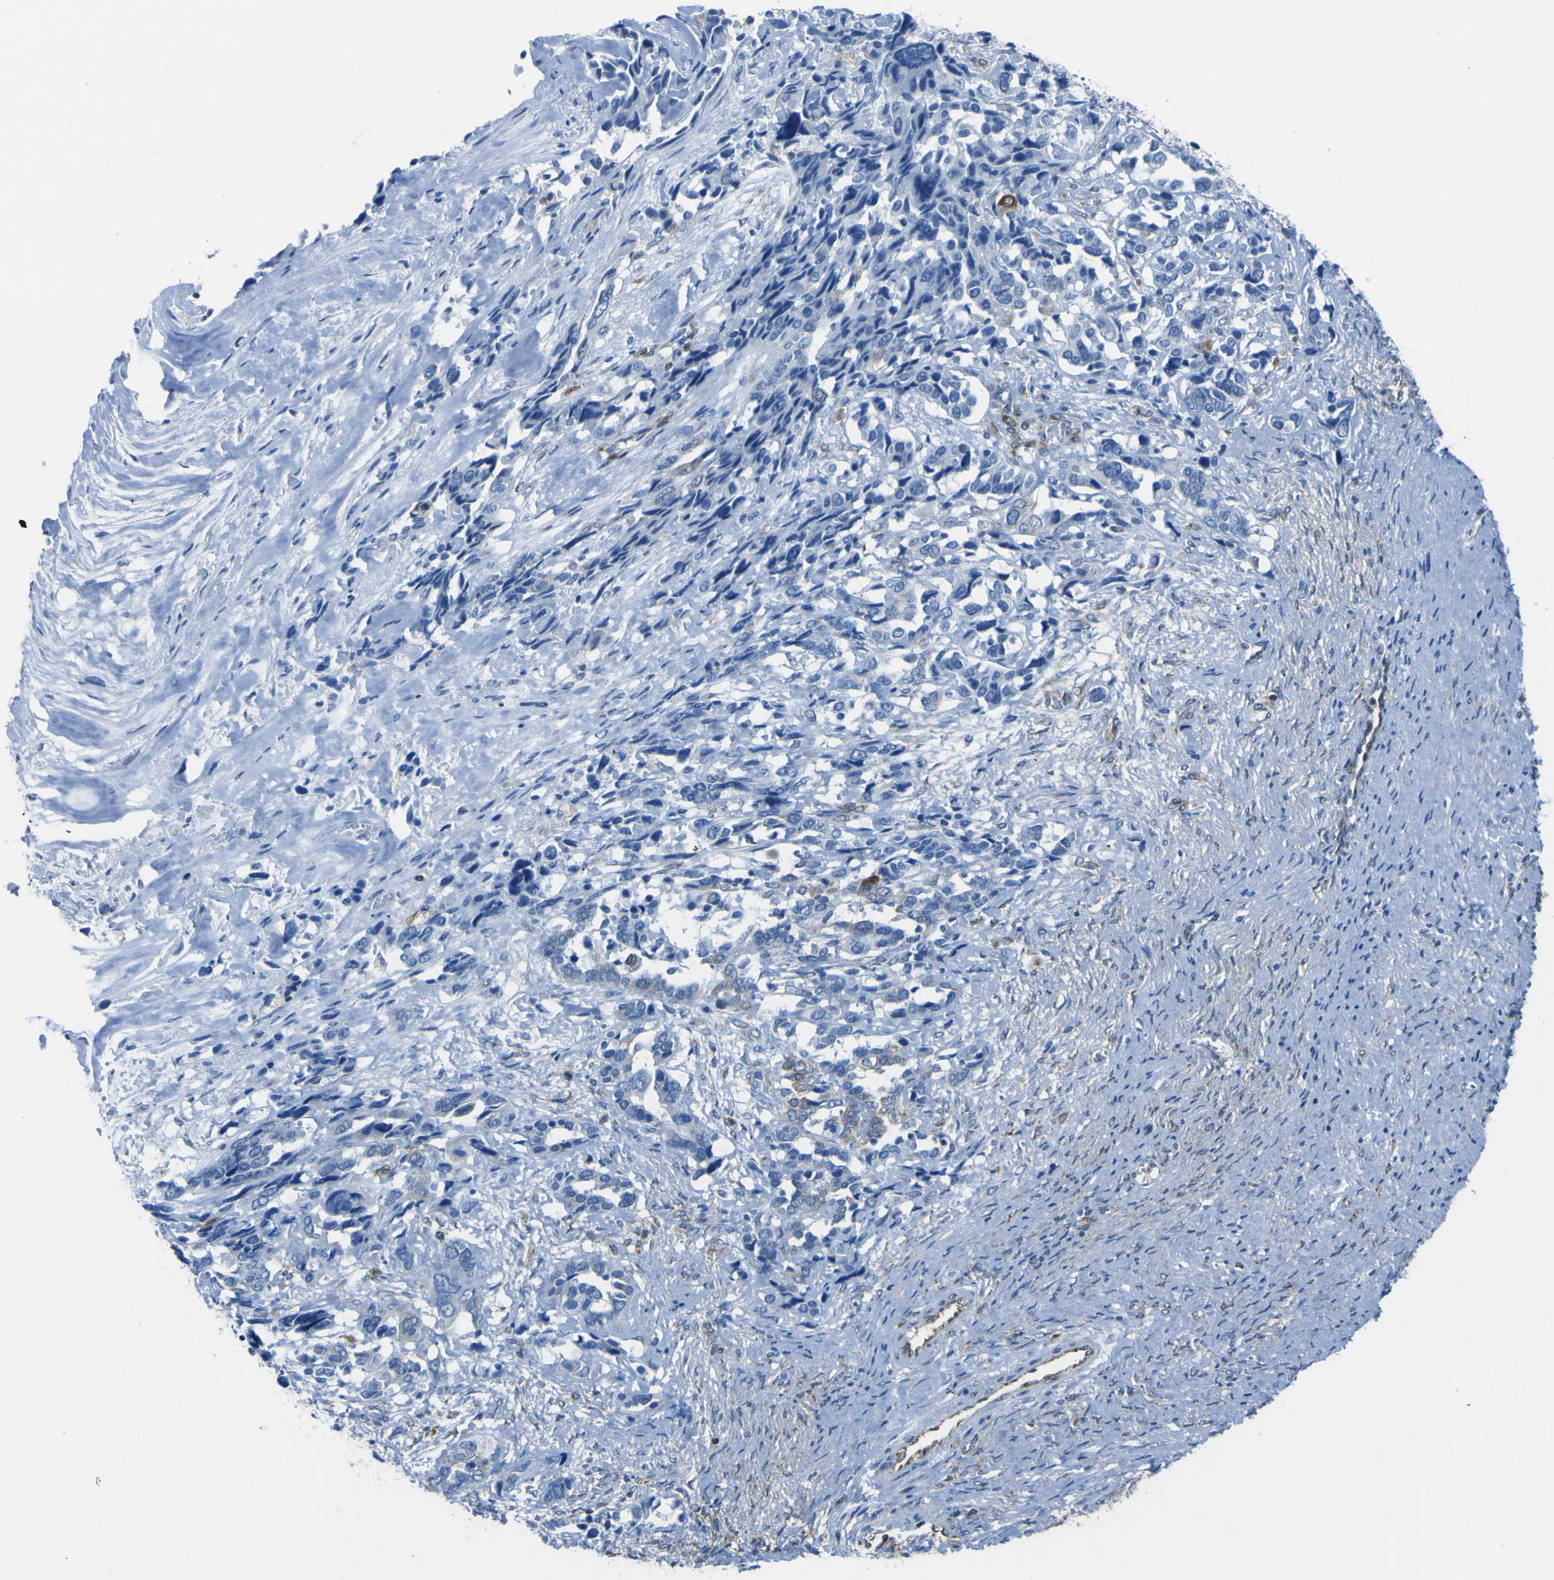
{"staining": {"intensity": "moderate", "quantity": "<25%", "location": "cytoplasmic/membranous"}, "tissue": "ovarian cancer", "cell_type": "Tumor cells", "image_type": "cancer", "snomed": [{"axis": "morphology", "description": "Cystadenocarcinoma, serous, NOS"}, {"axis": "topography", "description": "Ovary"}], "caption": "There is low levels of moderate cytoplasmic/membranous positivity in tumor cells of ovarian cancer (serous cystadenocarcinoma), as demonstrated by immunohistochemical staining (brown color).", "gene": "STIM1", "patient": {"sex": "female", "age": 44}}